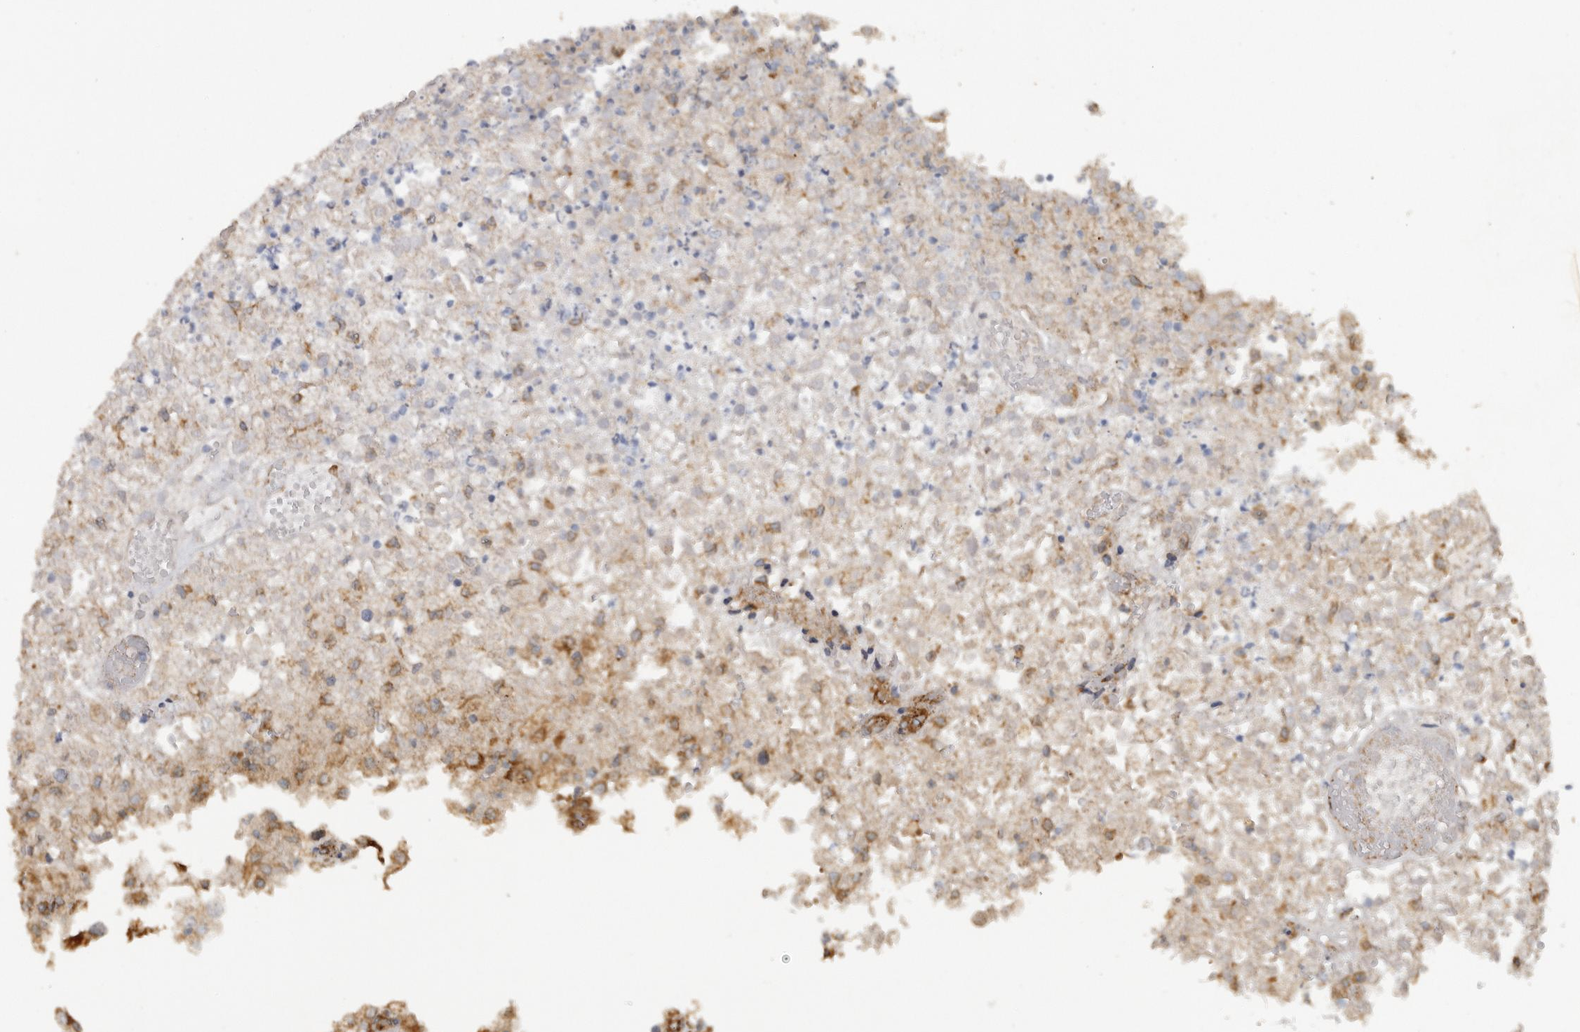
{"staining": {"intensity": "strong", "quantity": "<25%", "location": "cytoplasmic/membranous"}, "tissue": "renal cancer", "cell_type": "Tumor cells", "image_type": "cancer", "snomed": [{"axis": "morphology", "description": "Adenocarcinoma, NOS"}, {"axis": "topography", "description": "Kidney"}], "caption": "Renal cancer stained with a brown dye displays strong cytoplasmic/membranous positive staining in approximately <25% of tumor cells.", "gene": "PODXL2", "patient": {"sex": "female", "age": 54}}